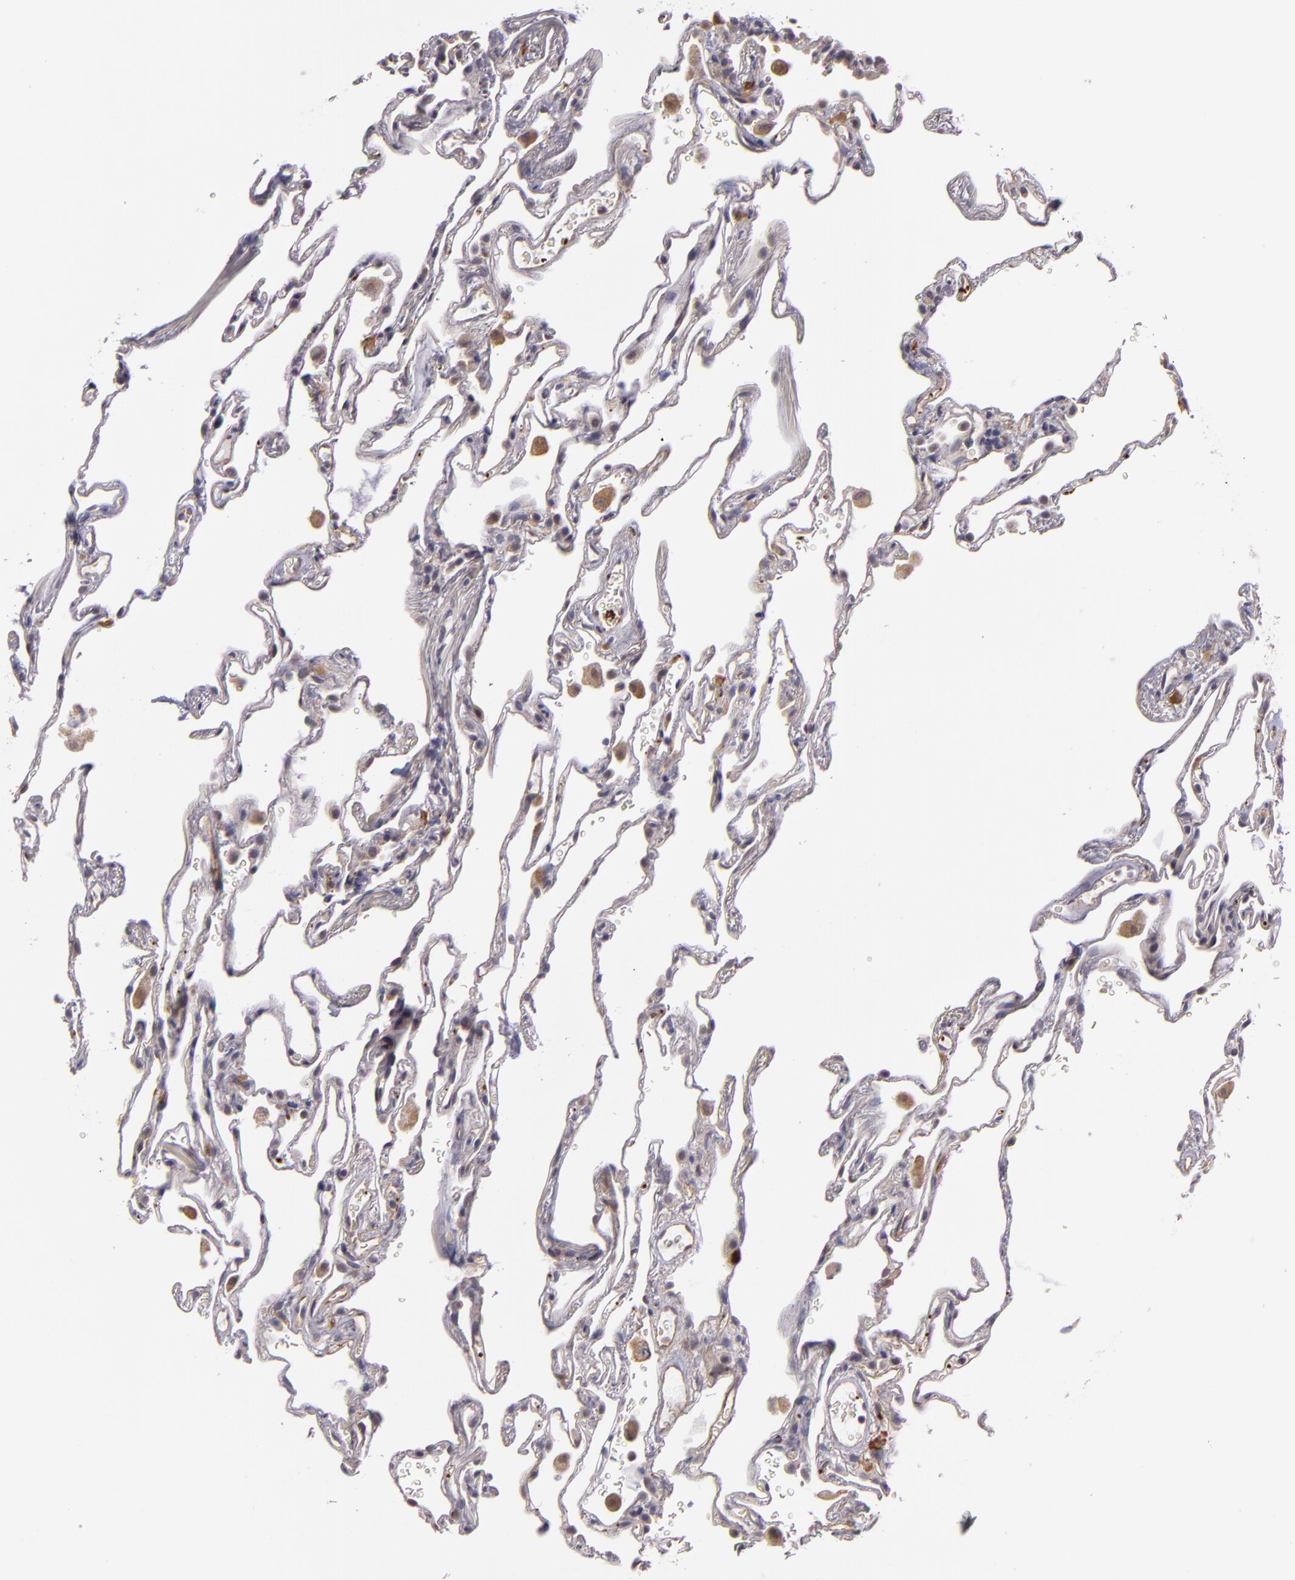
{"staining": {"intensity": "negative", "quantity": "none", "location": "none"}, "tissue": "lung", "cell_type": "Alveolar cells", "image_type": "normal", "snomed": [{"axis": "morphology", "description": "Normal tissue, NOS"}, {"axis": "morphology", "description": "Inflammation, NOS"}, {"axis": "topography", "description": "Lung"}], "caption": "Image shows no protein positivity in alveolar cells of benign lung. (Brightfield microscopy of DAB immunohistochemistry at high magnification).", "gene": "SYTL4", "patient": {"sex": "male", "age": 69}}